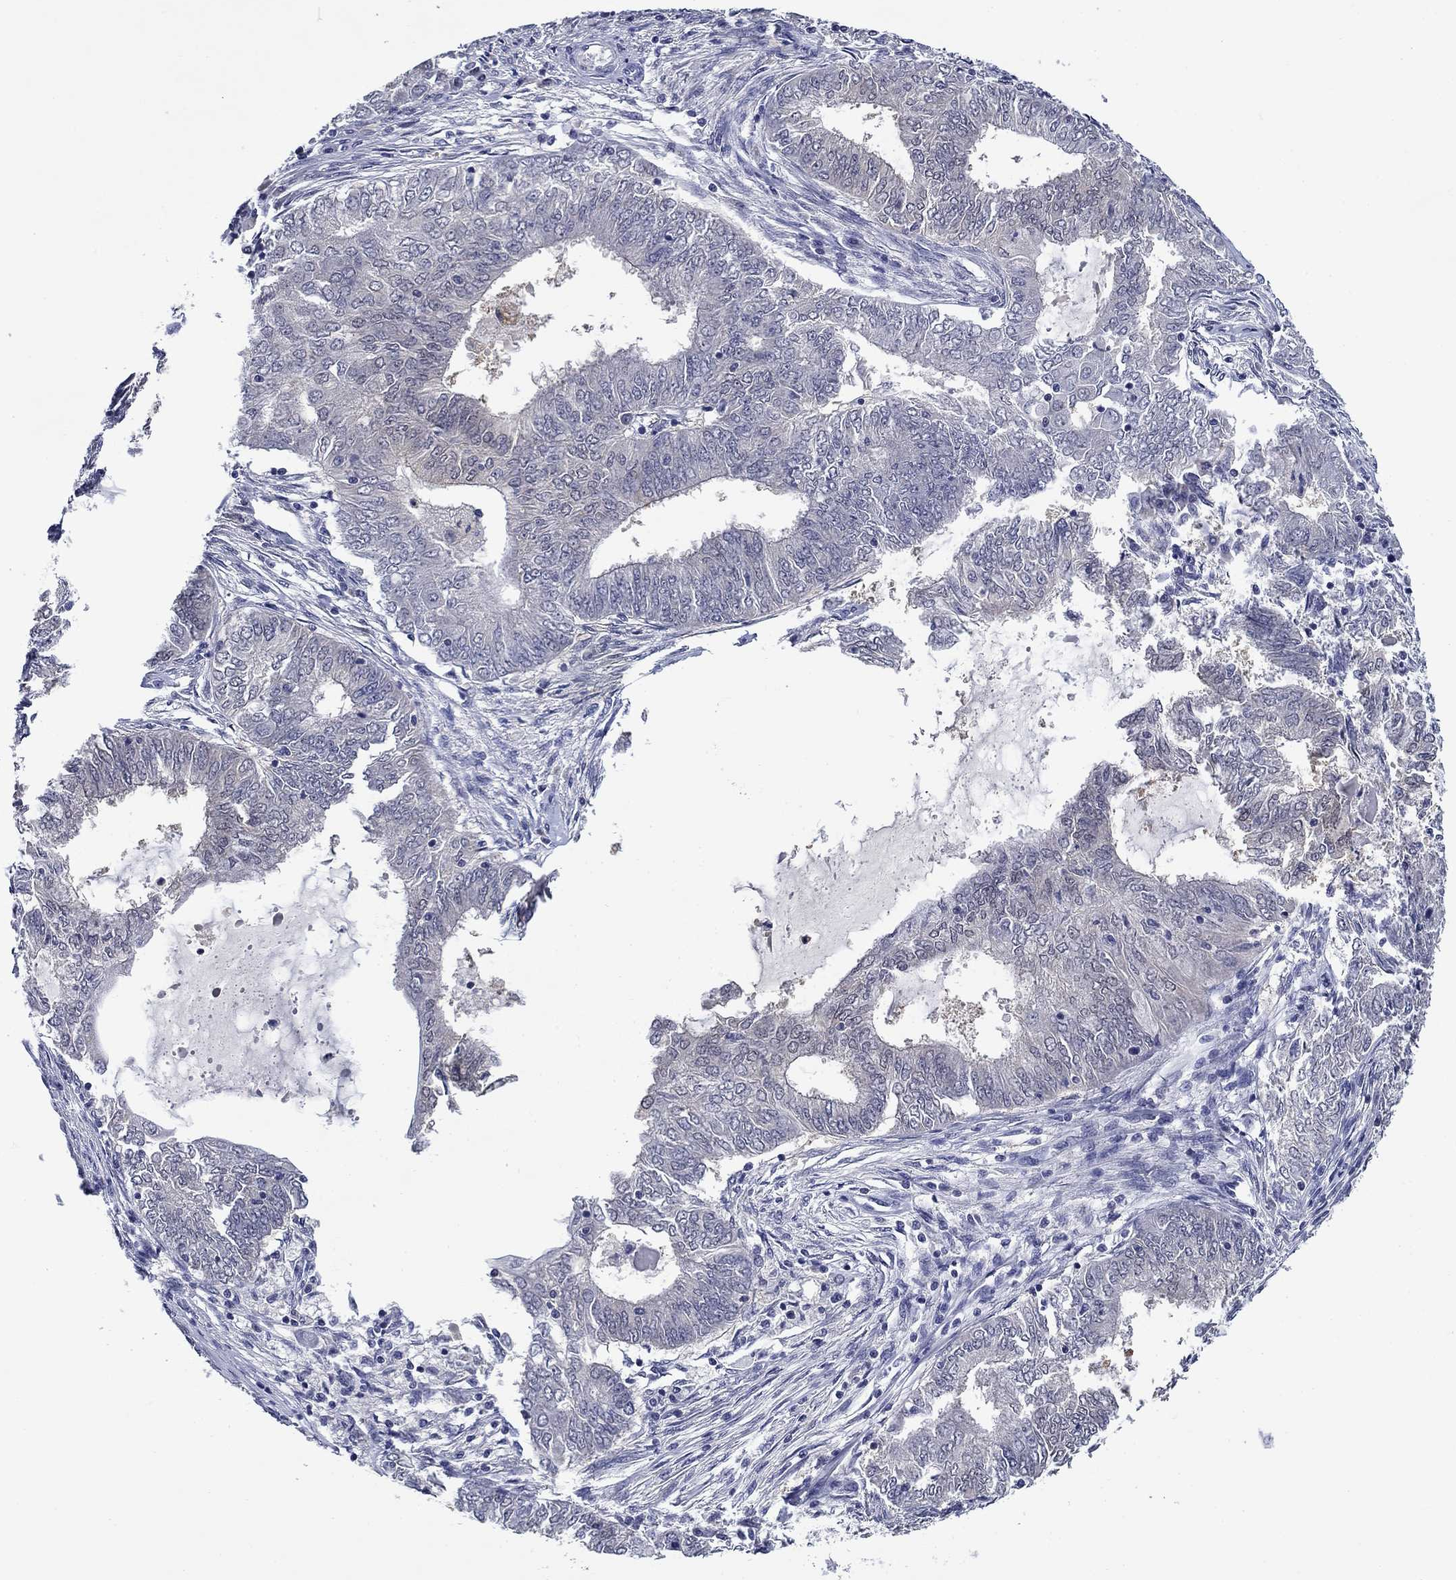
{"staining": {"intensity": "negative", "quantity": "none", "location": "none"}, "tissue": "endometrial cancer", "cell_type": "Tumor cells", "image_type": "cancer", "snomed": [{"axis": "morphology", "description": "Adenocarcinoma, NOS"}, {"axis": "topography", "description": "Endometrium"}], "caption": "Tumor cells are negative for protein expression in human endometrial adenocarcinoma.", "gene": "DDTL", "patient": {"sex": "female", "age": 62}}